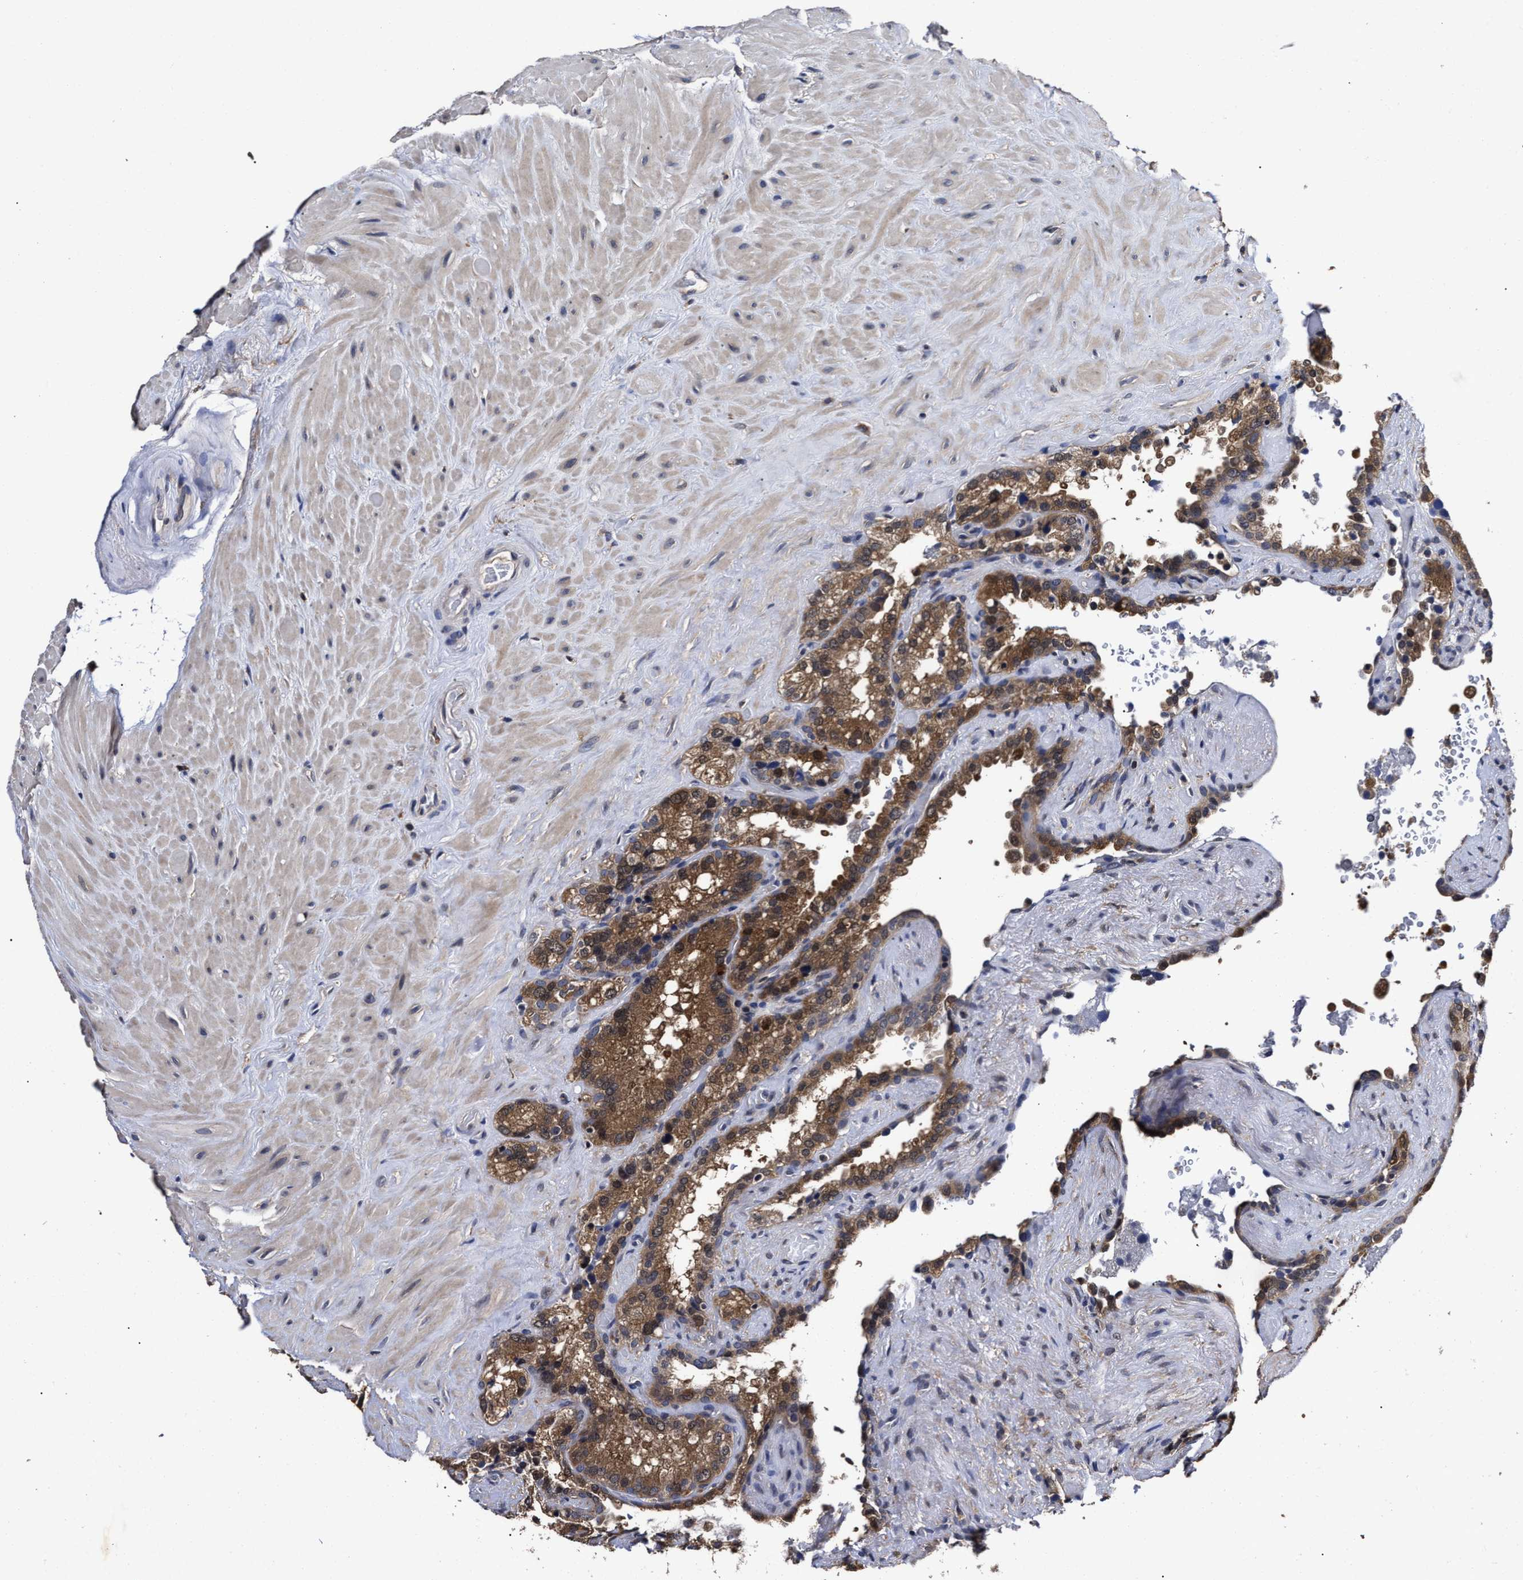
{"staining": {"intensity": "moderate", "quantity": ">75%", "location": "cytoplasmic/membranous"}, "tissue": "seminal vesicle", "cell_type": "Glandular cells", "image_type": "normal", "snomed": [{"axis": "morphology", "description": "Normal tissue, NOS"}, {"axis": "topography", "description": "Seminal veicle"}], "caption": "IHC of unremarkable human seminal vesicle displays medium levels of moderate cytoplasmic/membranous staining in about >75% of glandular cells.", "gene": "SOCS5", "patient": {"sex": "male", "age": 68}}